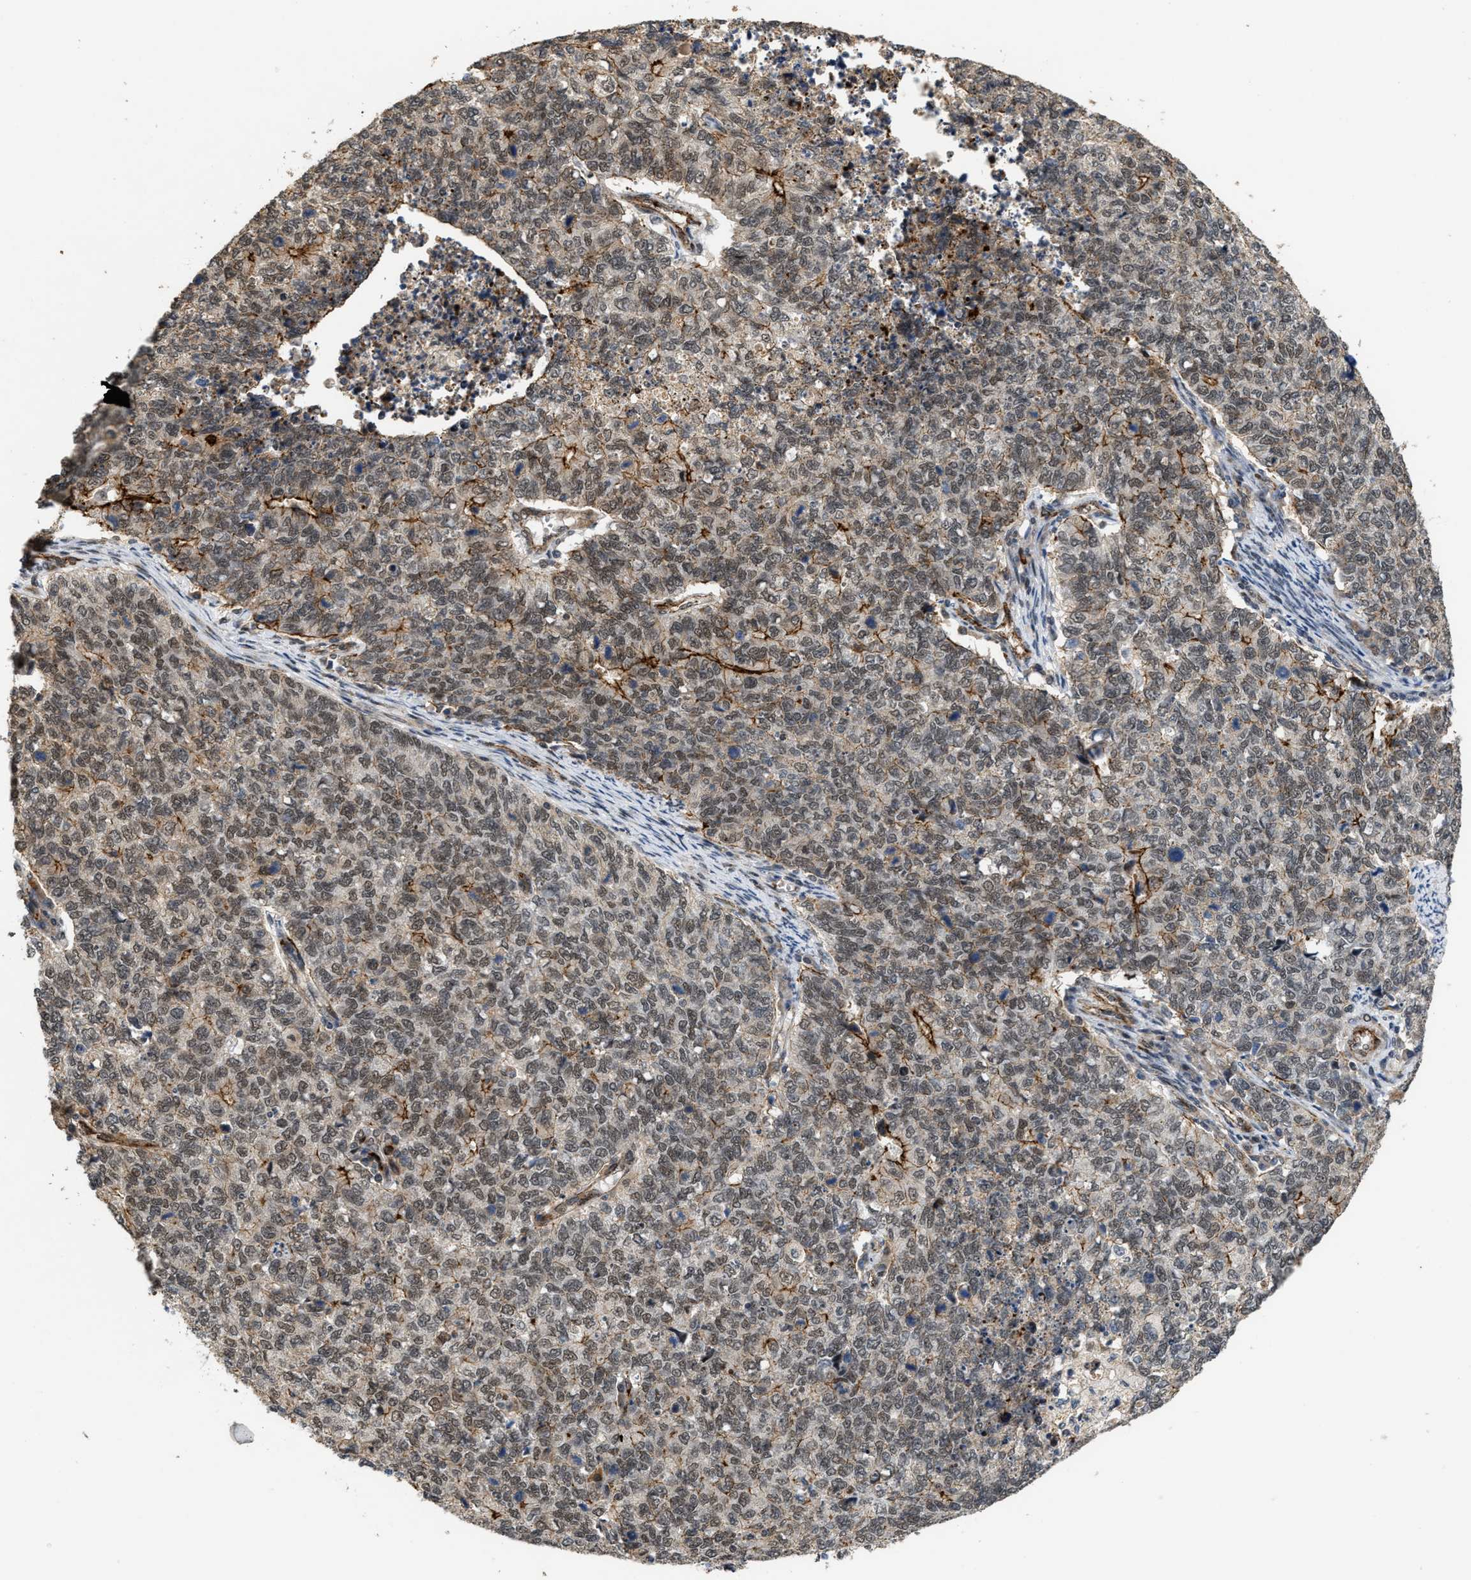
{"staining": {"intensity": "strong", "quantity": "<25%", "location": "cytoplasmic/membranous,nuclear"}, "tissue": "cervical cancer", "cell_type": "Tumor cells", "image_type": "cancer", "snomed": [{"axis": "morphology", "description": "Squamous cell carcinoma, NOS"}, {"axis": "topography", "description": "Cervix"}], "caption": "Immunohistochemical staining of human cervical cancer reveals medium levels of strong cytoplasmic/membranous and nuclear protein expression in about <25% of tumor cells.", "gene": "DPF2", "patient": {"sex": "female", "age": 63}}